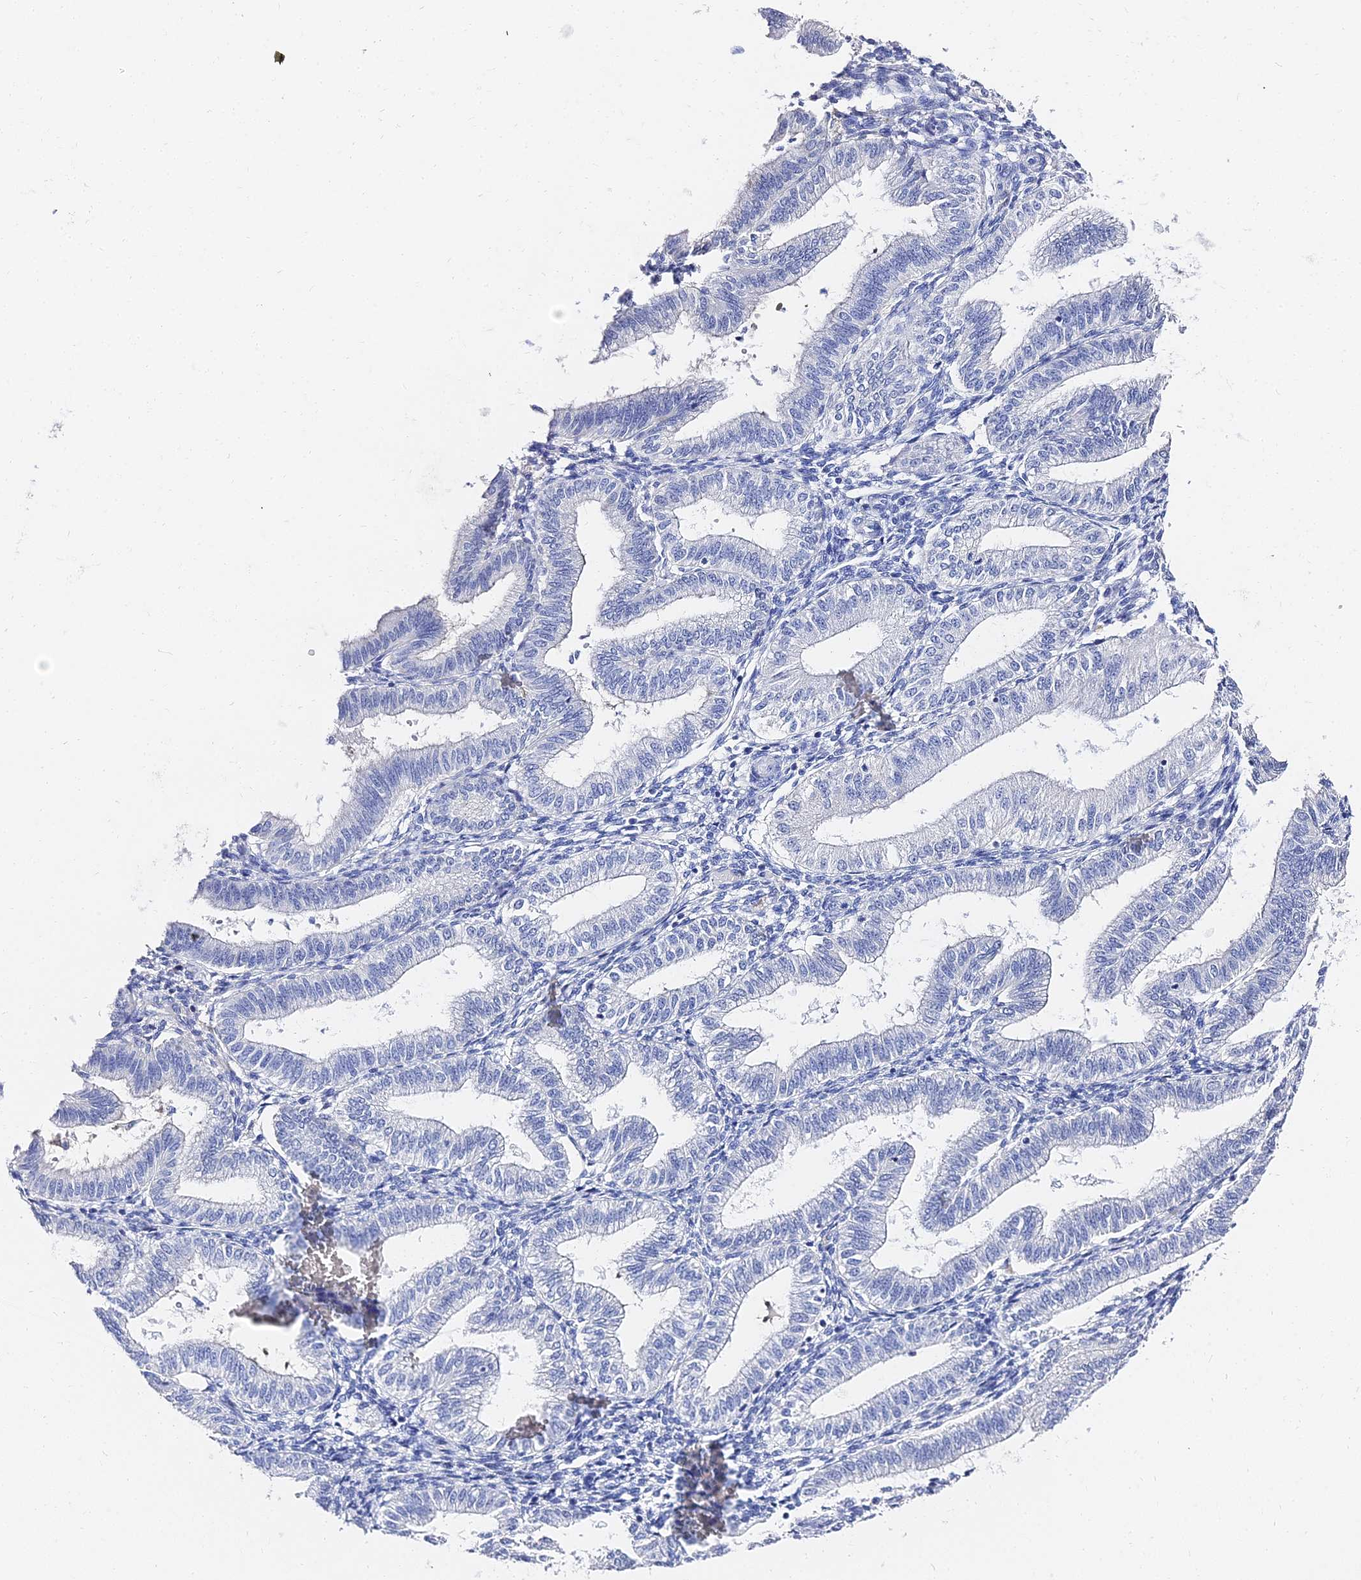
{"staining": {"intensity": "negative", "quantity": "none", "location": "none"}, "tissue": "endometrium", "cell_type": "Cells in endometrial stroma", "image_type": "normal", "snomed": [{"axis": "morphology", "description": "Normal tissue, NOS"}, {"axis": "topography", "description": "Endometrium"}], "caption": "This is an immunohistochemistry (IHC) micrograph of unremarkable human endometrium. There is no staining in cells in endometrial stroma.", "gene": "KRT17", "patient": {"sex": "female", "age": 39}}